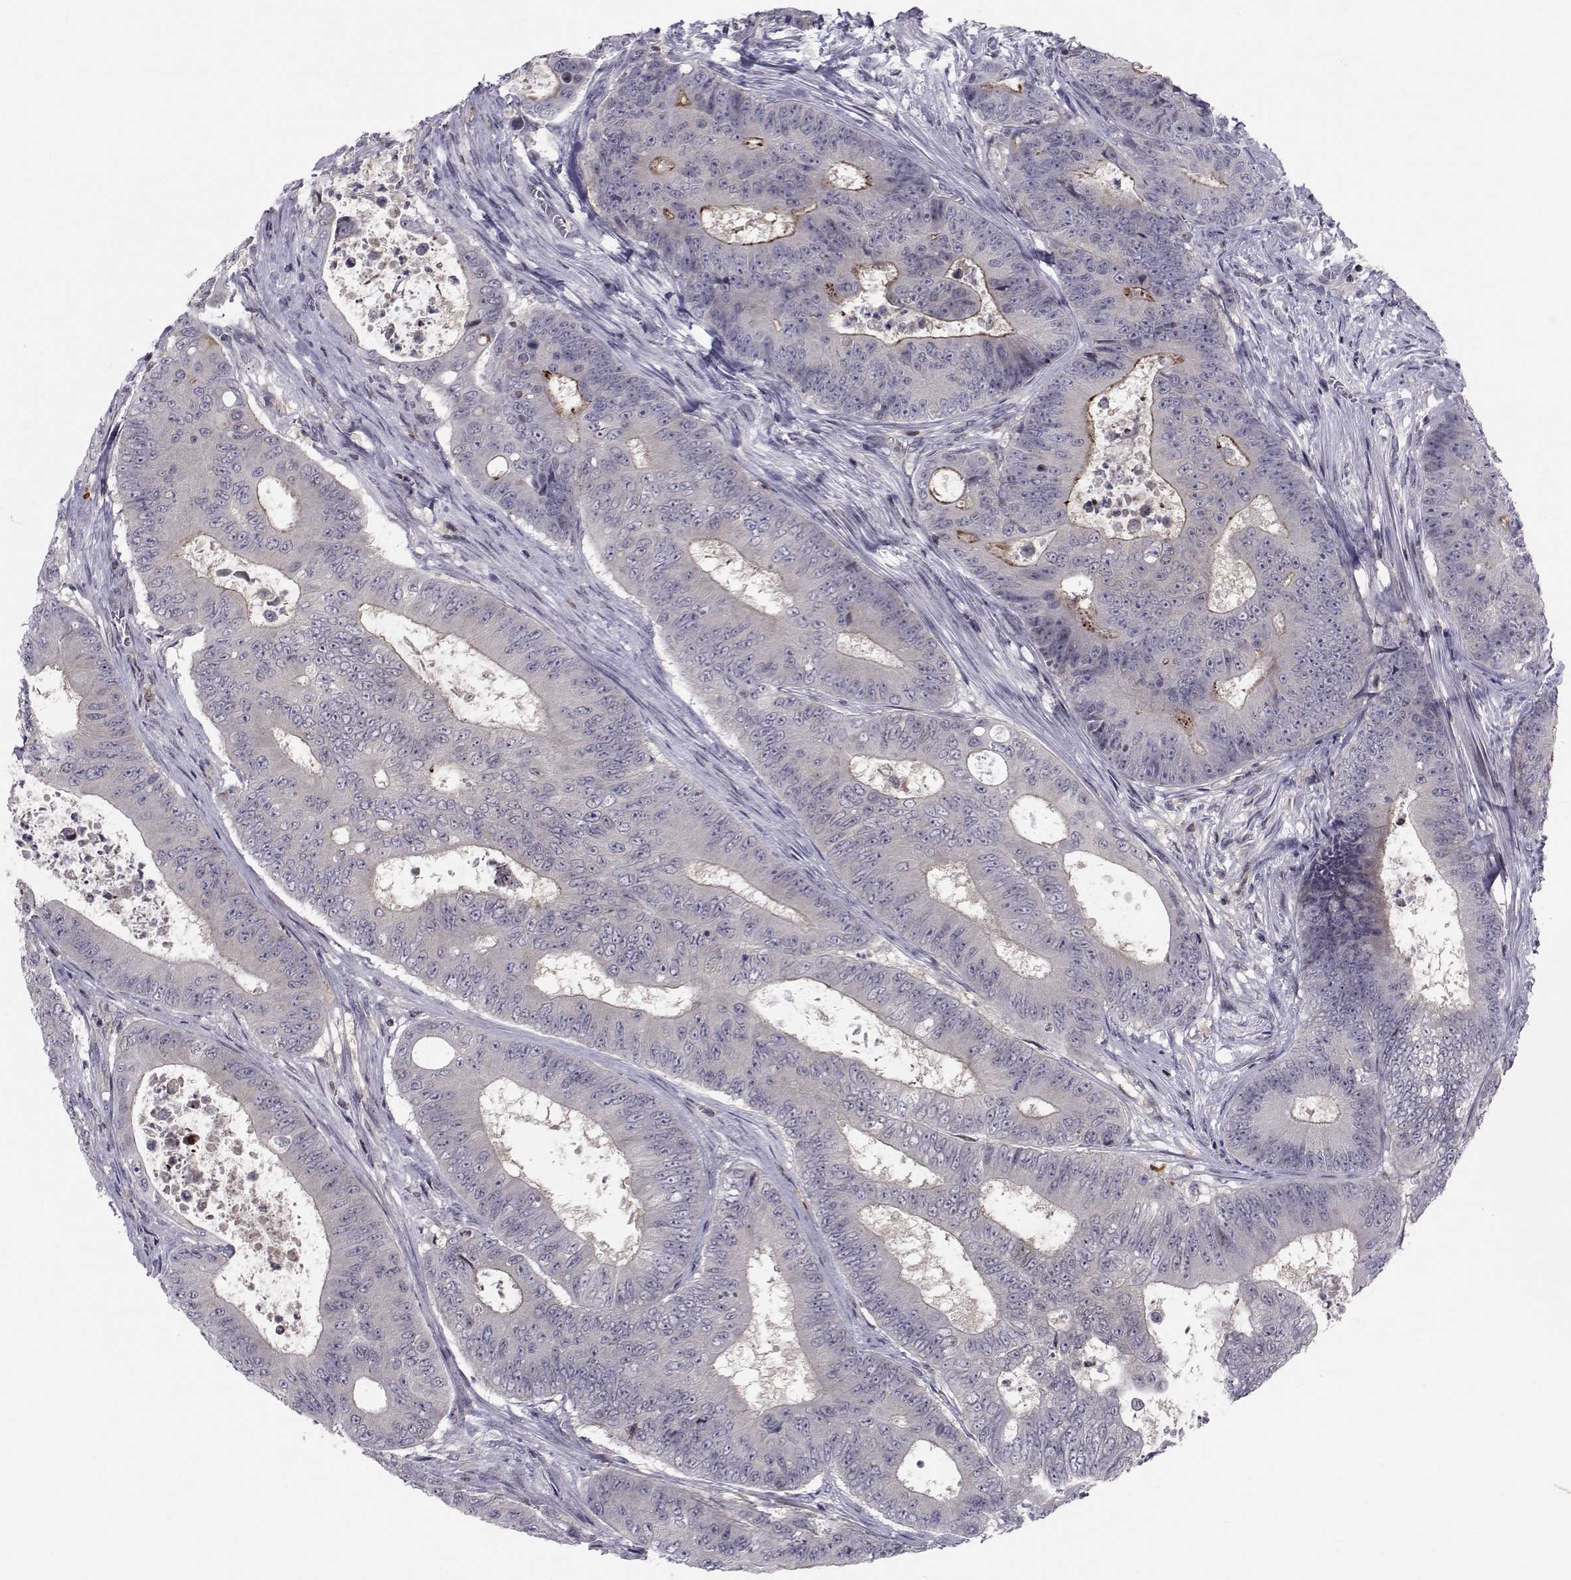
{"staining": {"intensity": "strong", "quantity": "<25%", "location": "cytoplasmic/membranous"}, "tissue": "colorectal cancer", "cell_type": "Tumor cells", "image_type": "cancer", "snomed": [{"axis": "morphology", "description": "Adenocarcinoma, NOS"}, {"axis": "topography", "description": "Colon"}], "caption": "Adenocarcinoma (colorectal) was stained to show a protein in brown. There is medium levels of strong cytoplasmic/membranous staining in approximately <25% of tumor cells.", "gene": "PCP4L1", "patient": {"sex": "female", "age": 48}}